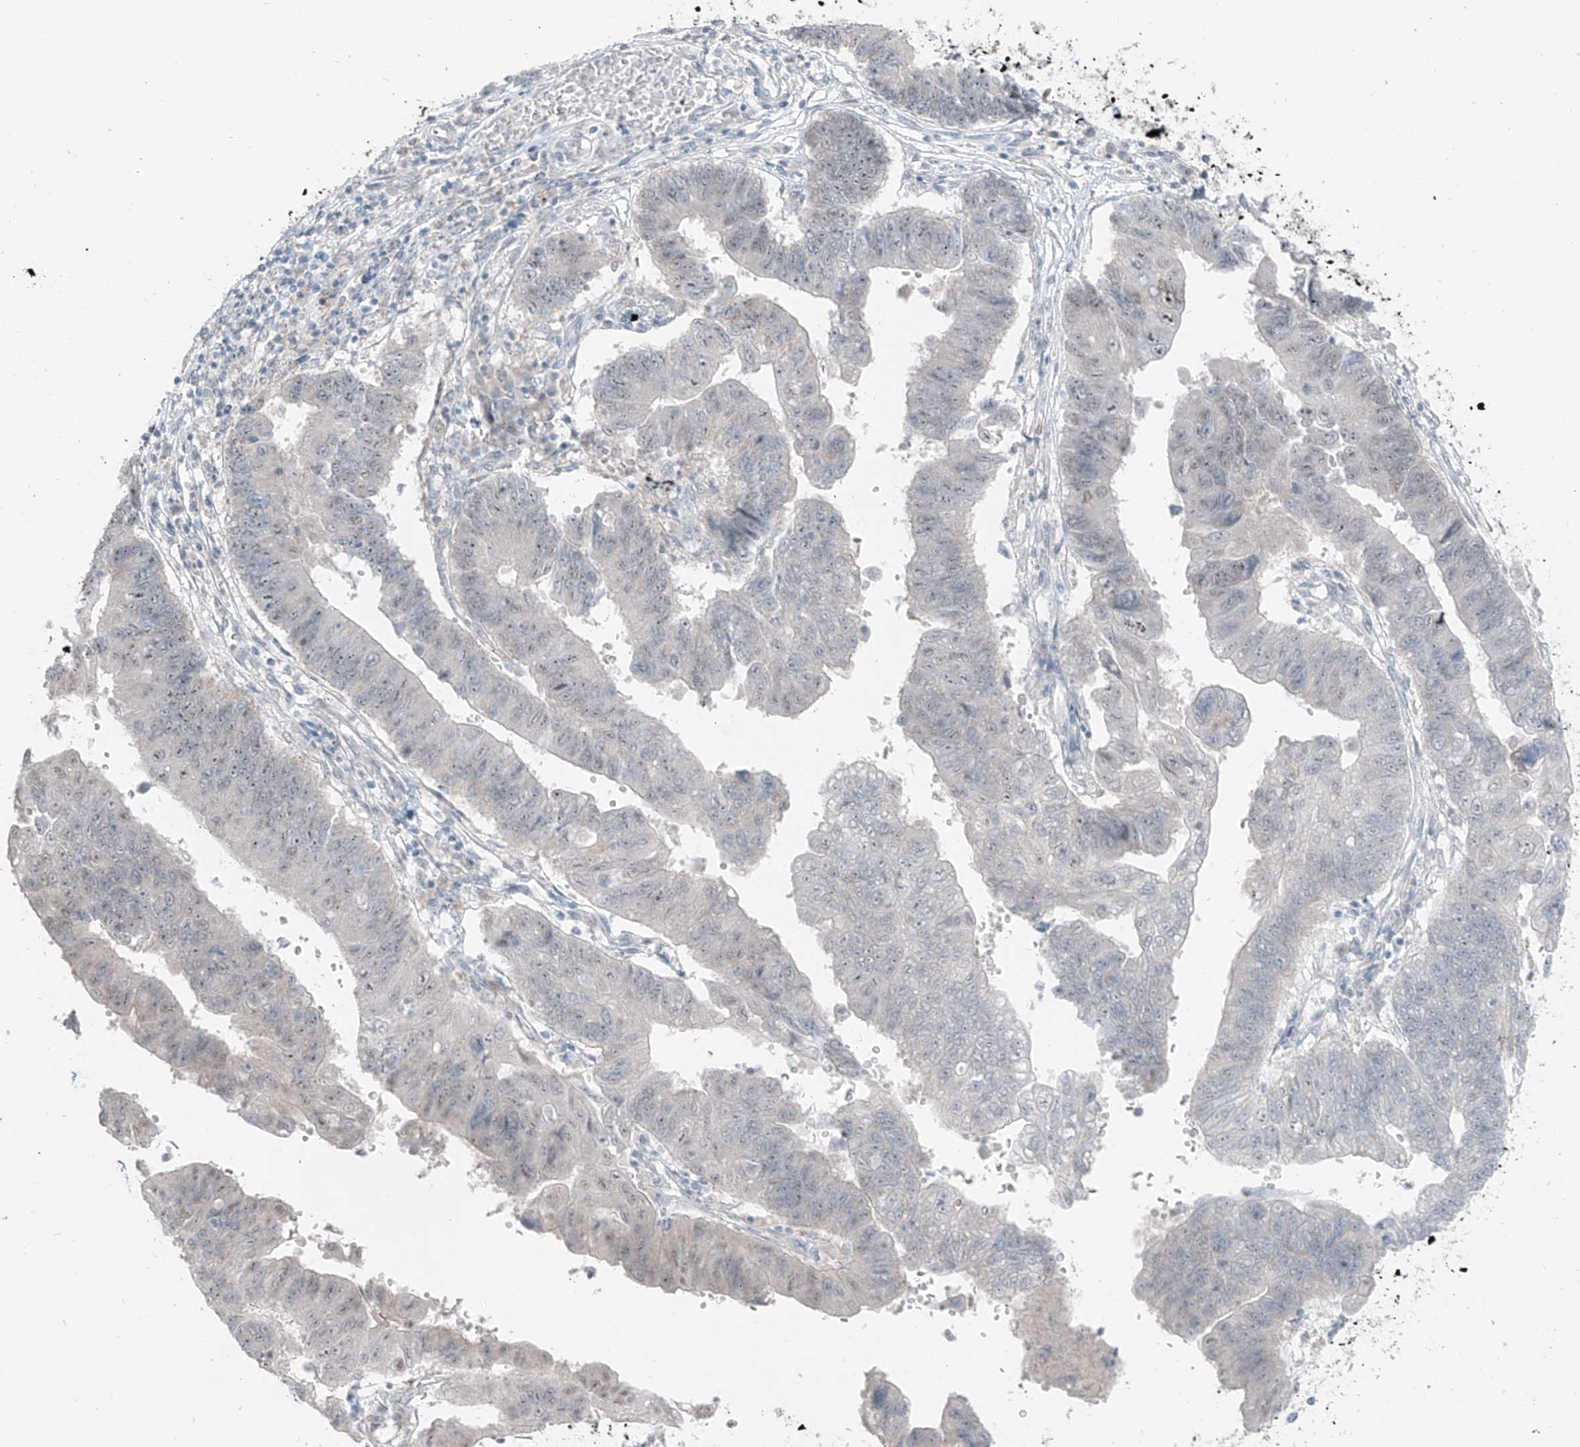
{"staining": {"intensity": "weak", "quantity": "<25%", "location": "nuclear"}, "tissue": "stomach cancer", "cell_type": "Tumor cells", "image_type": "cancer", "snomed": [{"axis": "morphology", "description": "Adenocarcinoma, NOS"}, {"axis": "topography", "description": "Stomach"}], "caption": "IHC micrograph of human stomach adenocarcinoma stained for a protein (brown), which demonstrates no positivity in tumor cells.", "gene": "PRDM6", "patient": {"sex": "male", "age": 59}}